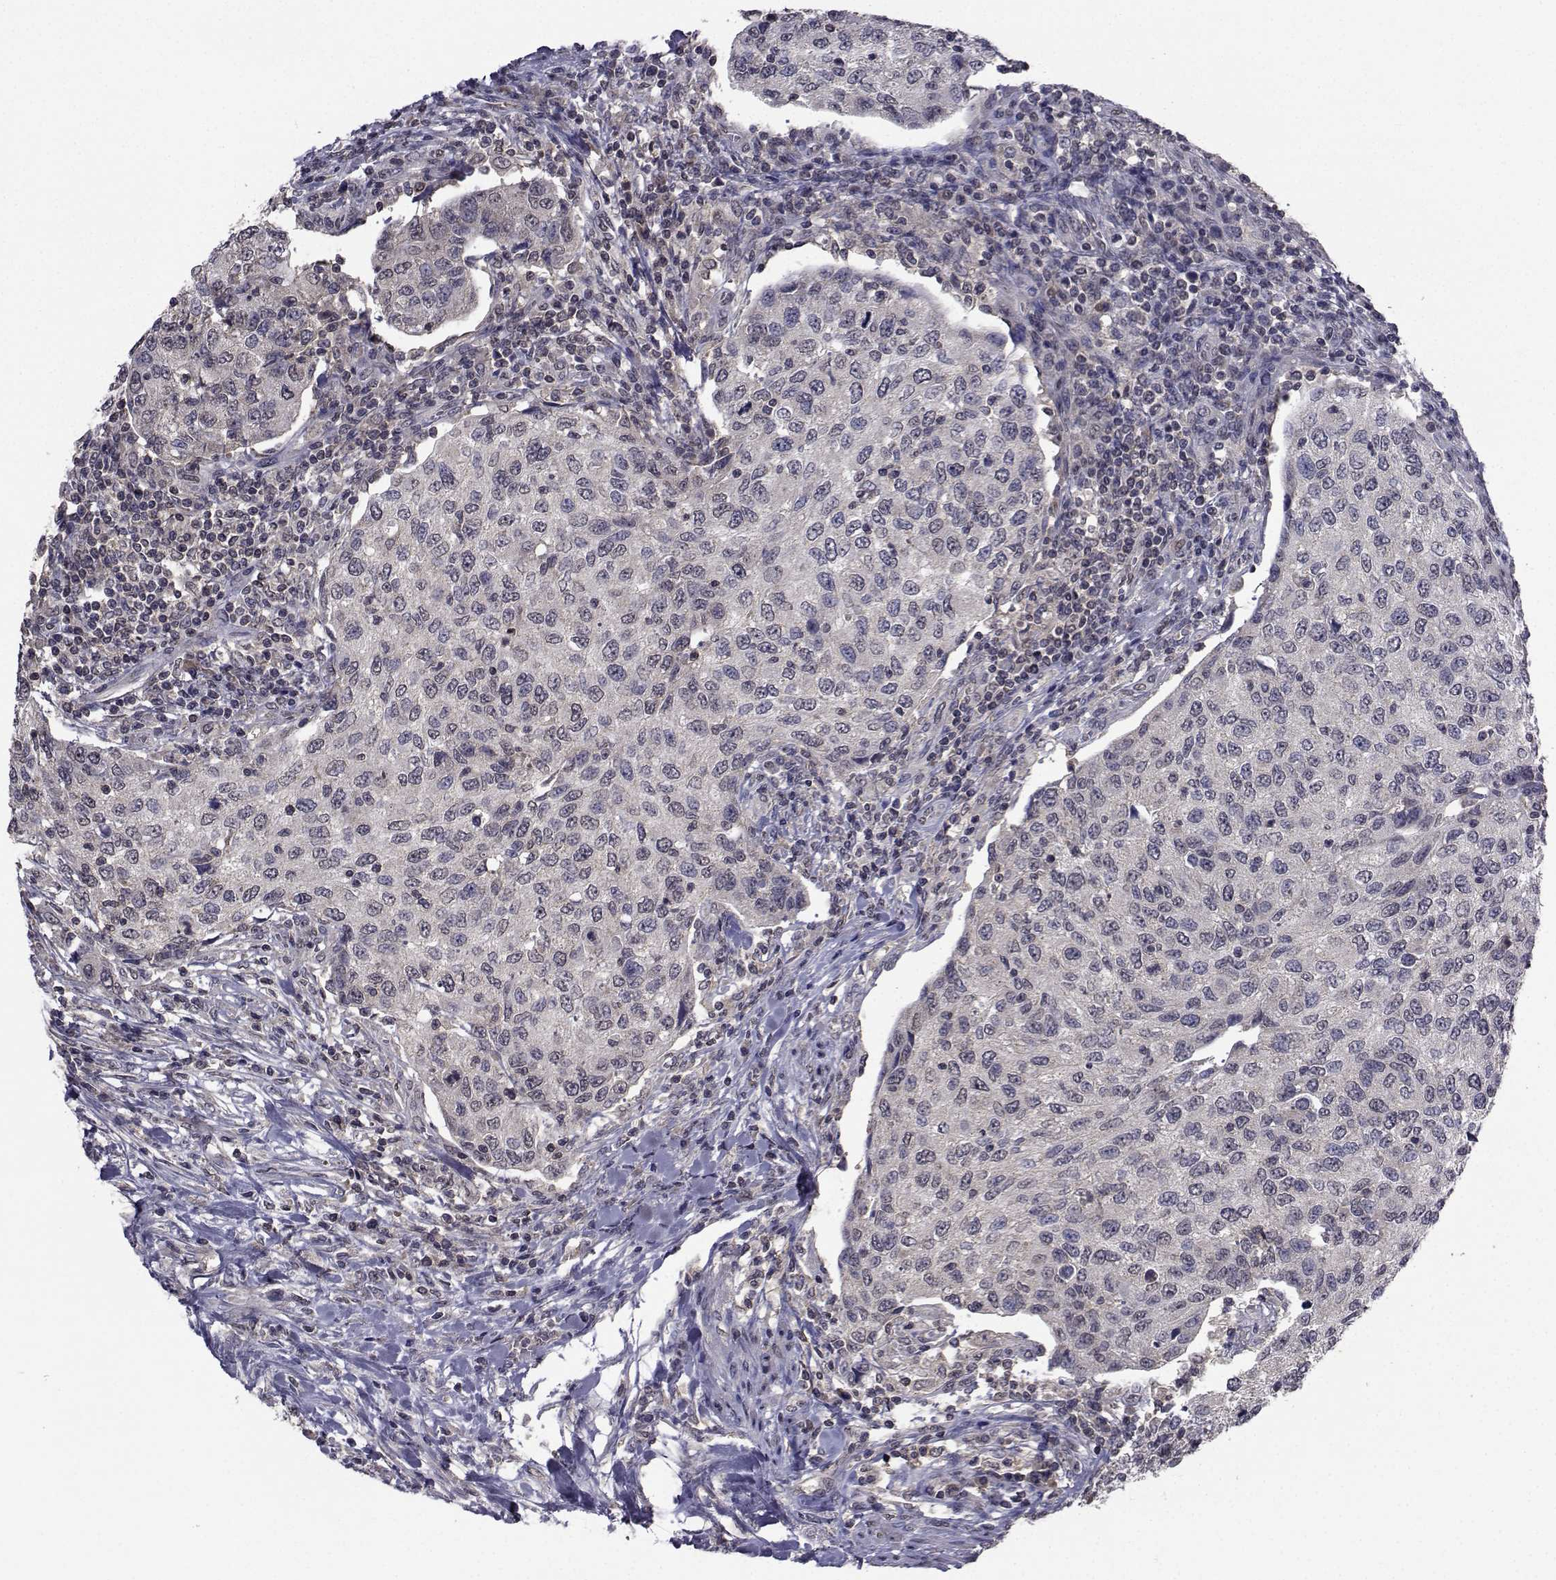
{"staining": {"intensity": "negative", "quantity": "none", "location": "none"}, "tissue": "urothelial cancer", "cell_type": "Tumor cells", "image_type": "cancer", "snomed": [{"axis": "morphology", "description": "Urothelial carcinoma, High grade"}, {"axis": "topography", "description": "Urinary bladder"}], "caption": "High magnification brightfield microscopy of urothelial carcinoma (high-grade) stained with DAB (3,3'-diaminobenzidine) (brown) and counterstained with hematoxylin (blue): tumor cells show no significant expression. (Stains: DAB IHC with hematoxylin counter stain, Microscopy: brightfield microscopy at high magnification).", "gene": "CYP2S1", "patient": {"sex": "female", "age": 78}}